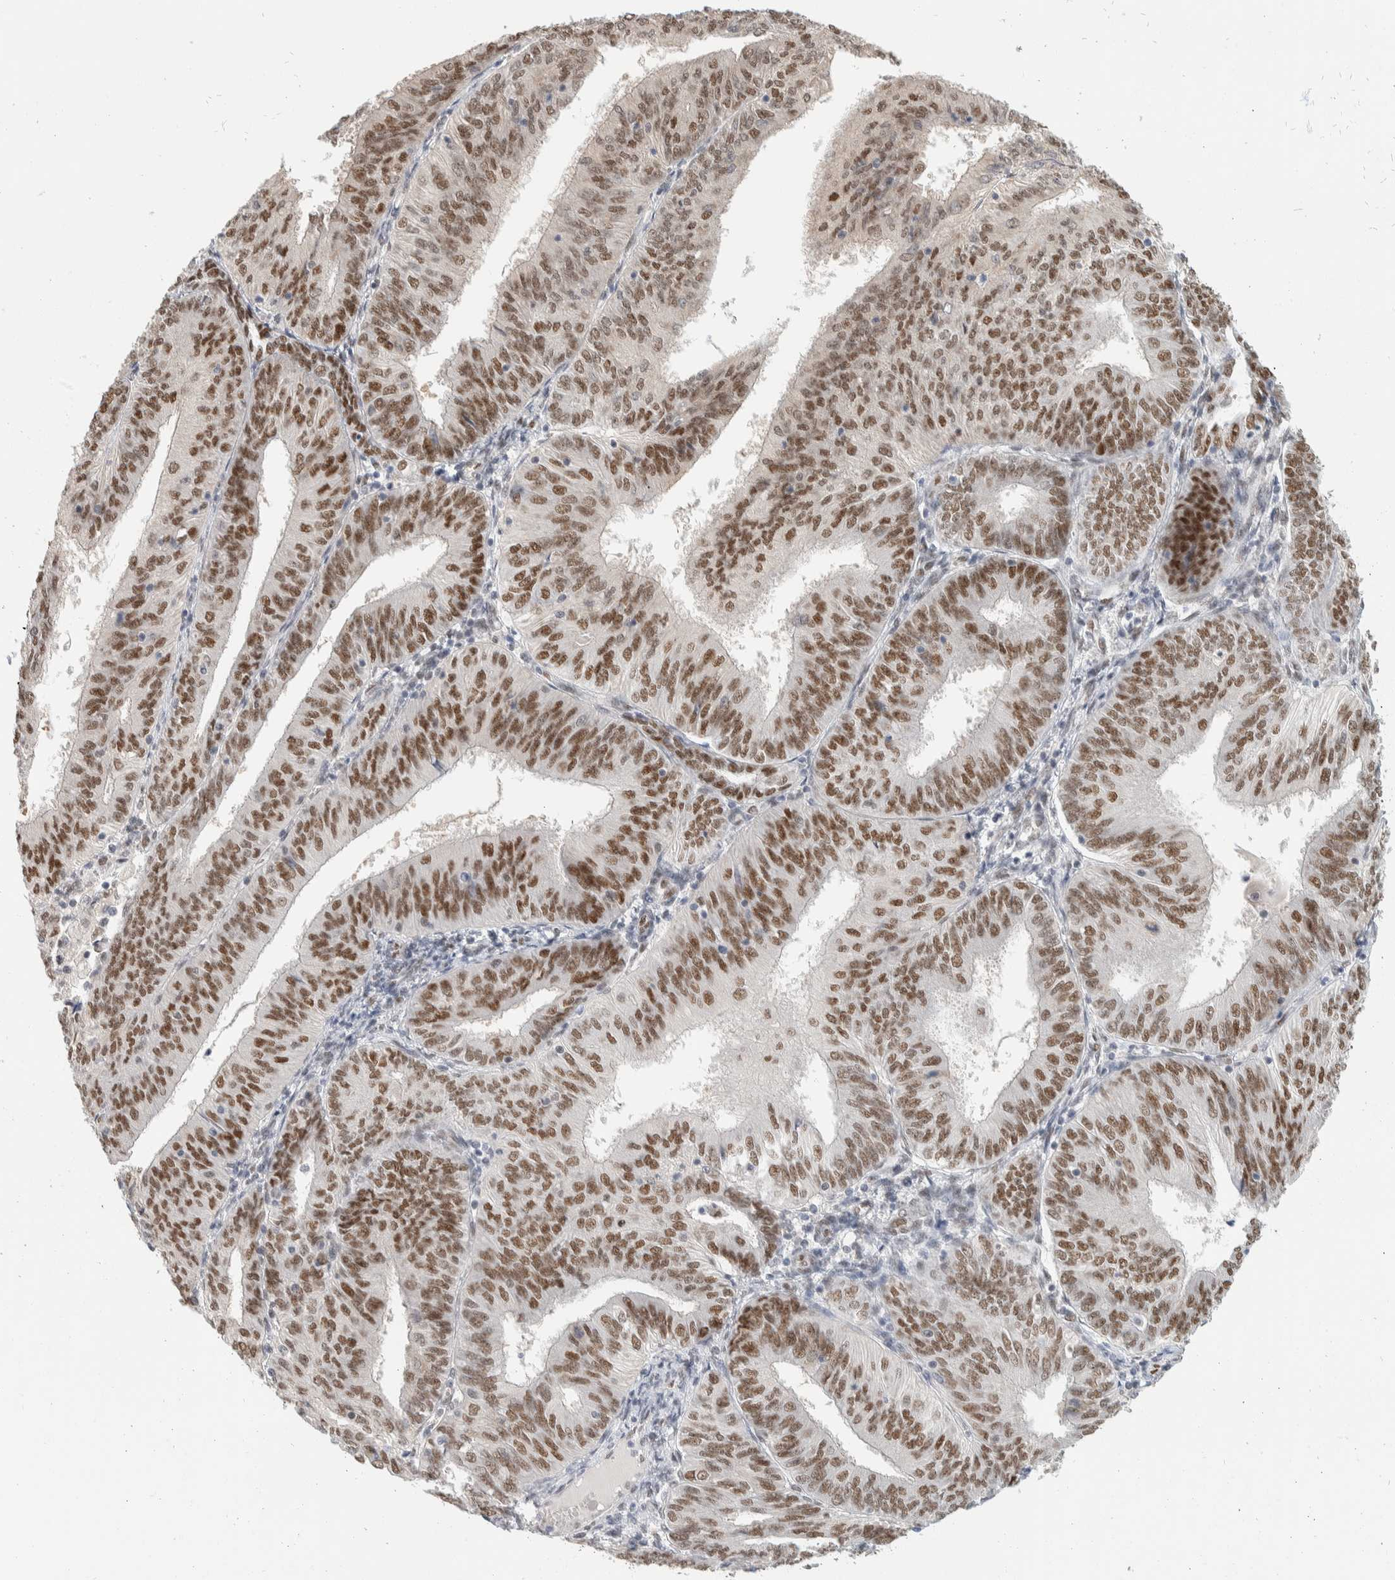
{"staining": {"intensity": "moderate", "quantity": ">75%", "location": "nuclear"}, "tissue": "endometrial cancer", "cell_type": "Tumor cells", "image_type": "cancer", "snomed": [{"axis": "morphology", "description": "Adenocarcinoma, NOS"}, {"axis": "topography", "description": "Endometrium"}], "caption": "A medium amount of moderate nuclear positivity is seen in about >75% of tumor cells in endometrial adenocarcinoma tissue.", "gene": "PUS7", "patient": {"sex": "female", "age": 58}}